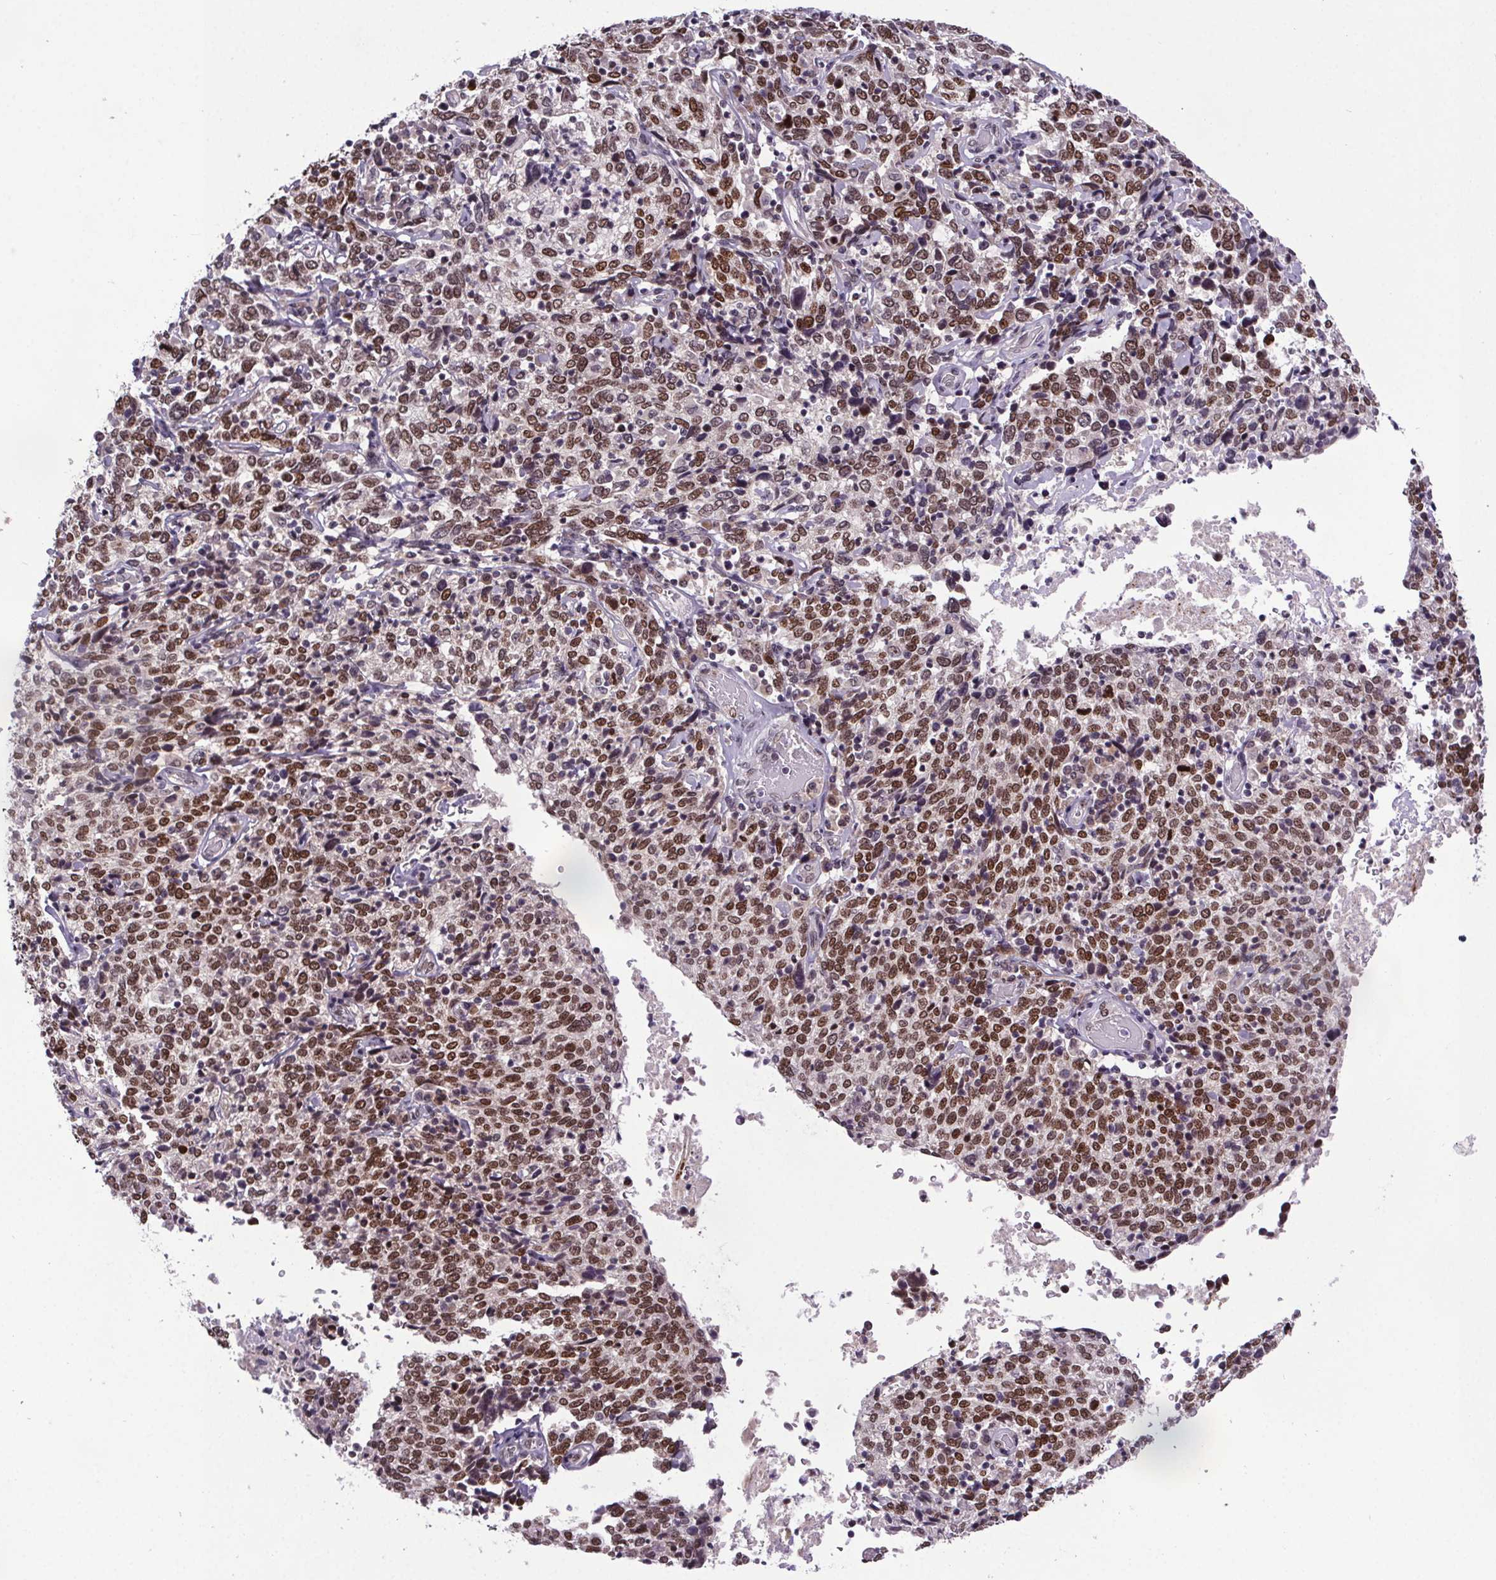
{"staining": {"intensity": "strong", "quantity": "25%-75%", "location": "nuclear"}, "tissue": "cervical cancer", "cell_type": "Tumor cells", "image_type": "cancer", "snomed": [{"axis": "morphology", "description": "Squamous cell carcinoma, NOS"}, {"axis": "topography", "description": "Cervix"}], "caption": "Squamous cell carcinoma (cervical) stained for a protein demonstrates strong nuclear positivity in tumor cells.", "gene": "ATMIN", "patient": {"sex": "female", "age": 38}}